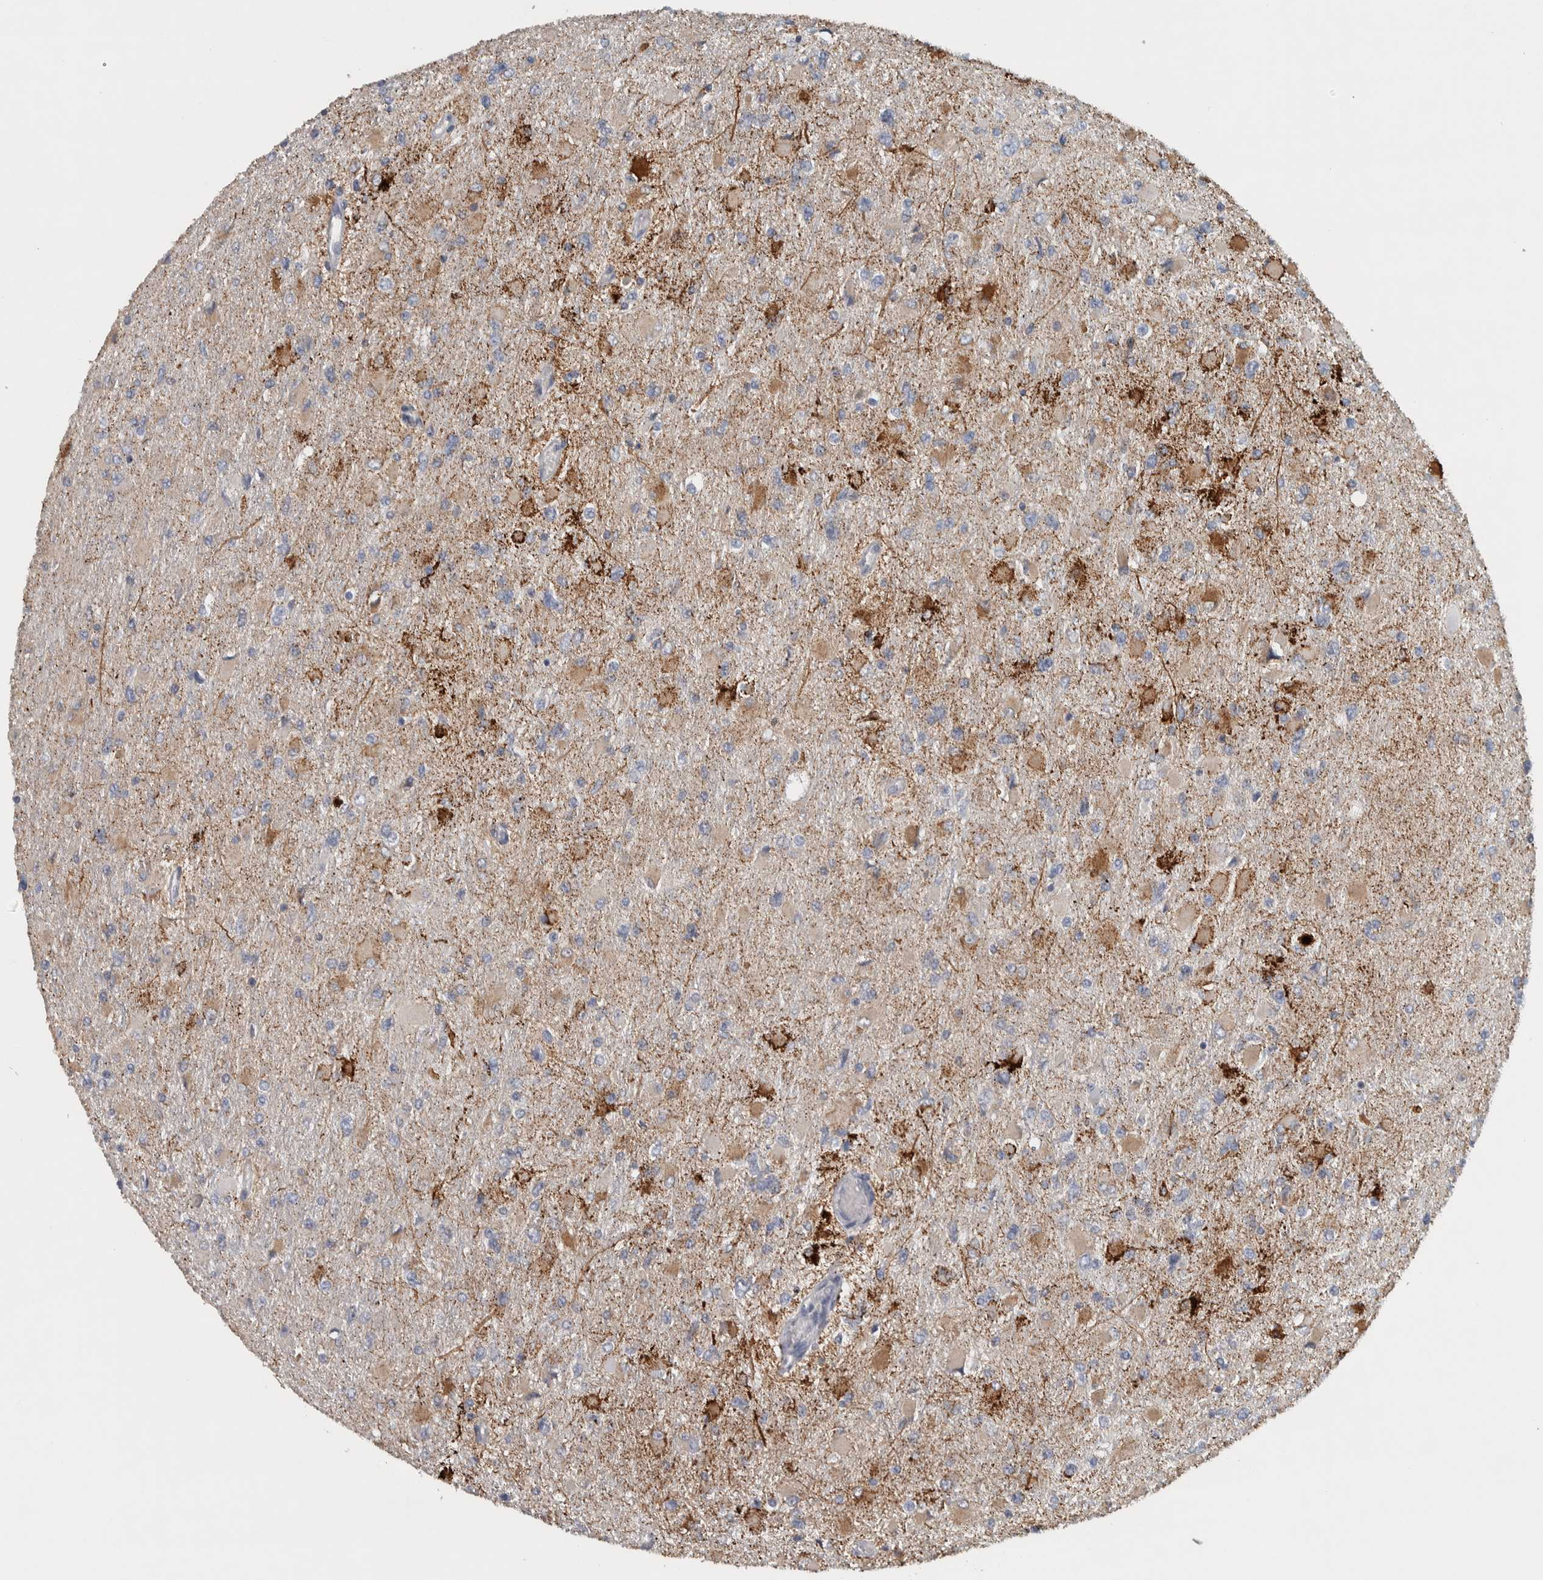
{"staining": {"intensity": "weak", "quantity": "<25%", "location": "cytoplasmic/membranous"}, "tissue": "glioma", "cell_type": "Tumor cells", "image_type": "cancer", "snomed": [{"axis": "morphology", "description": "Glioma, malignant, High grade"}, {"axis": "topography", "description": "Cerebral cortex"}], "caption": "Glioma was stained to show a protein in brown. There is no significant positivity in tumor cells. (DAB immunohistochemistry with hematoxylin counter stain).", "gene": "FAM78A", "patient": {"sex": "female", "age": 36}}